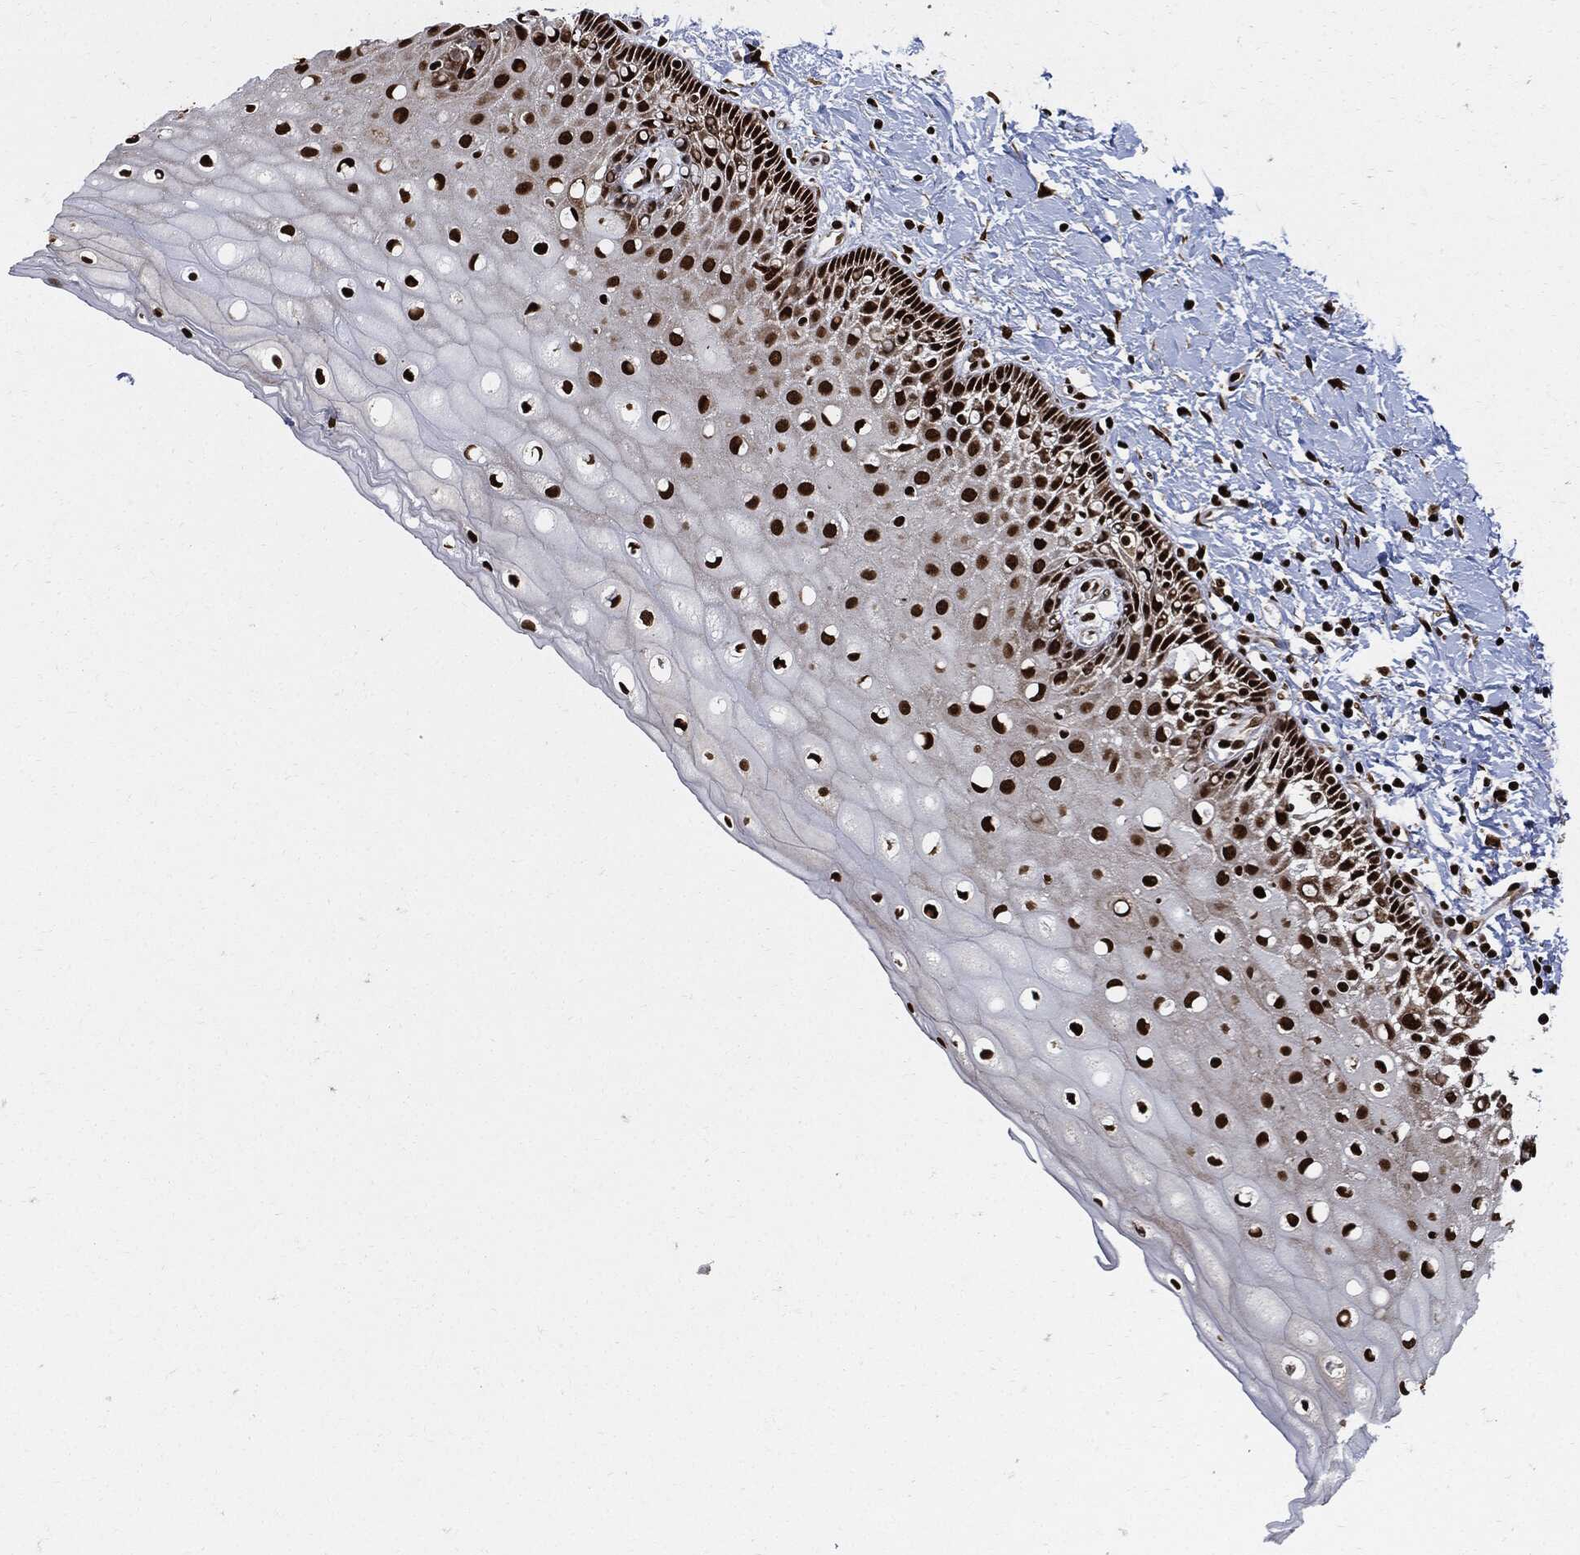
{"staining": {"intensity": "strong", "quantity": ">75%", "location": "nuclear"}, "tissue": "cervix", "cell_type": "Glandular cells", "image_type": "normal", "snomed": [{"axis": "morphology", "description": "Normal tissue, NOS"}, {"axis": "topography", "description": "Cervix"}], "caption": "Glandular cells reveal strong nuclear positivity in approximately >75% of cells in unremarkable cervix. (Stains: DAB in brown, nuclei in blue, Microscopy: brightfield microscopy at high magnification).", "gene": "RECQL", "patient": {"sex": "female", "age": 37}}